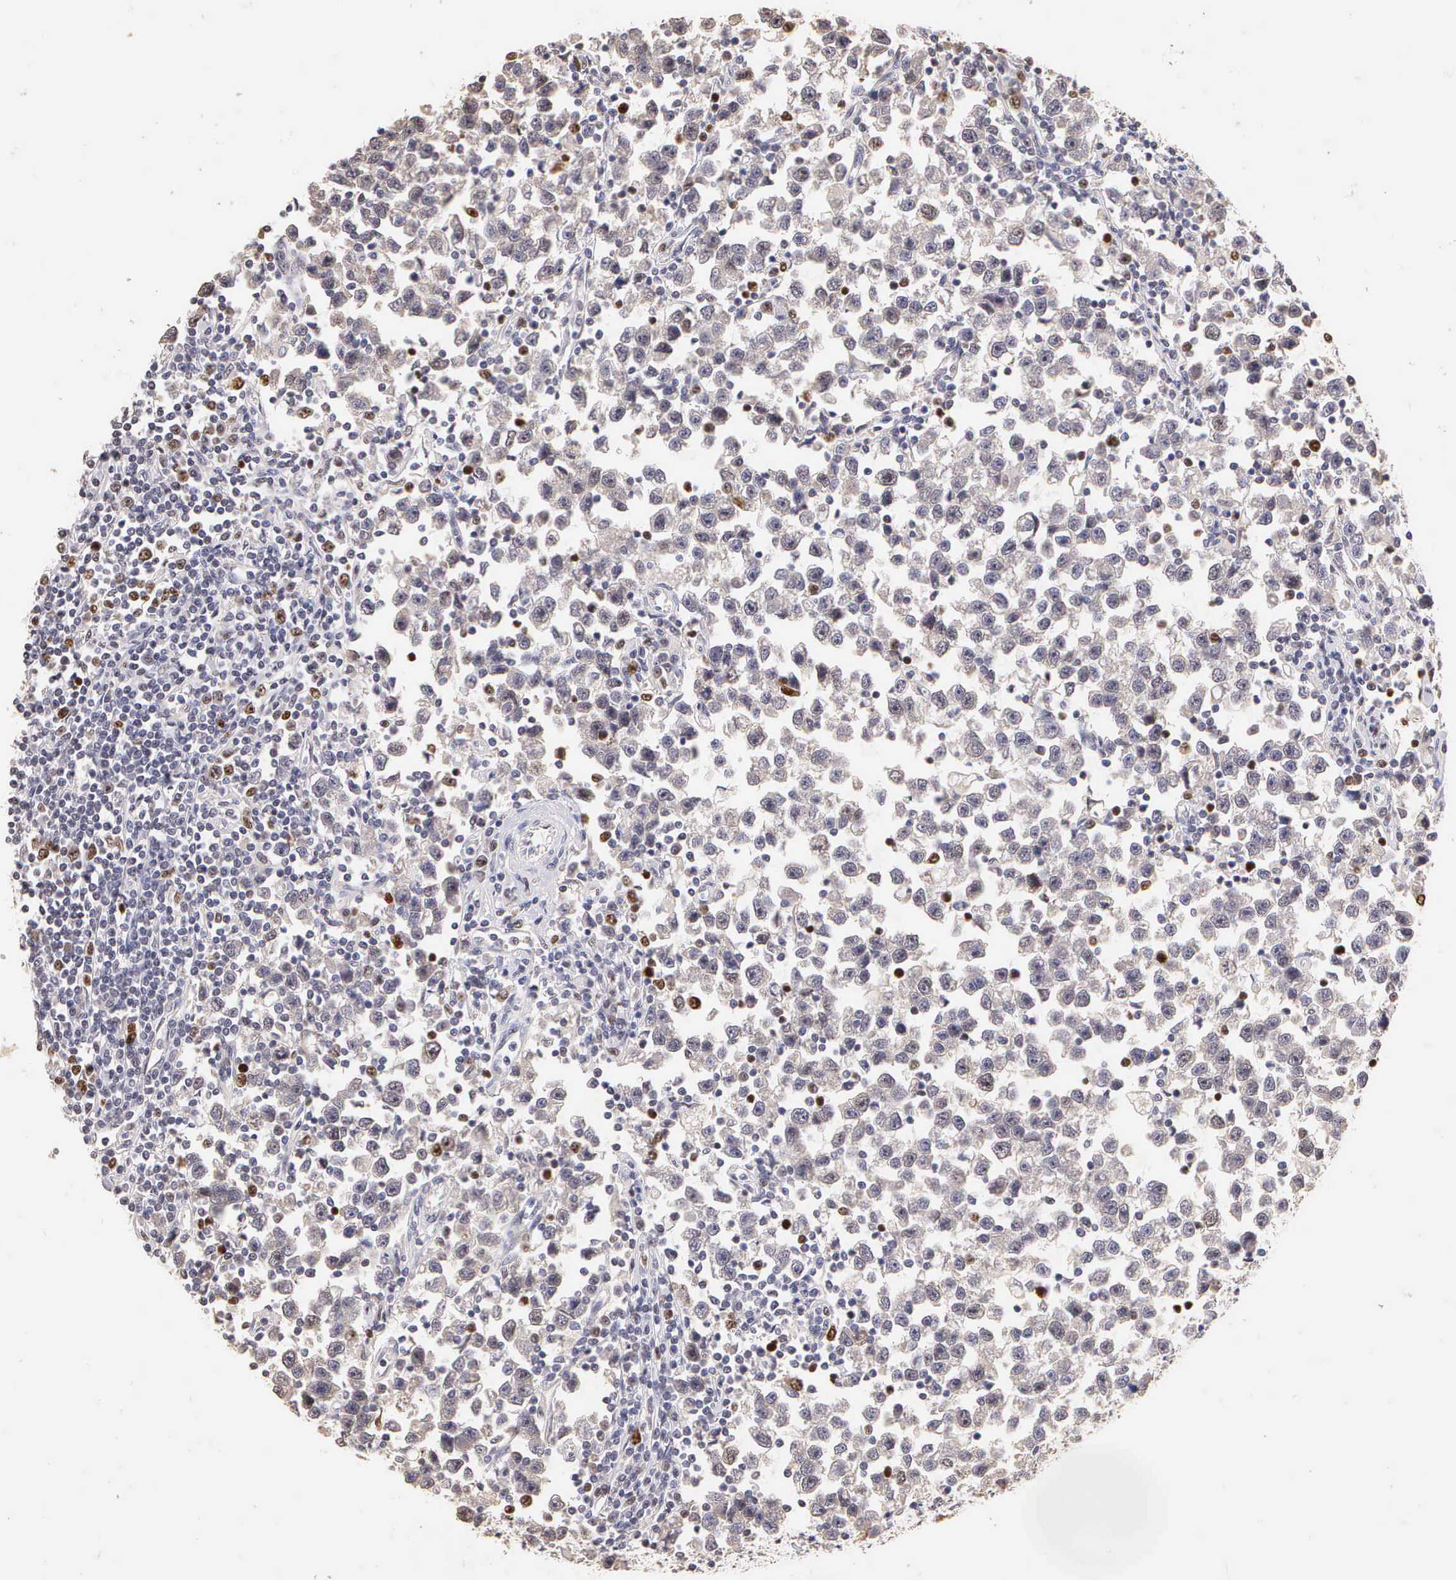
{"staining": {"intensity": "negative", "quantity": "none", "location": "none"}, "tissue": "testis cancer", "cell_type": "Tumor cells", "image_type": "cancer", "snomed": [{"axis": "morphology", "description": "Seminoma, NOS"}, {"axis": "topography", "description": "Testis"}], "caption": "Testis cancer was stained to show a protein in brown. There is no significant staining in tumor cells.", "gene": "MKI67", "patient": {"sex": "male", "age": 43}}